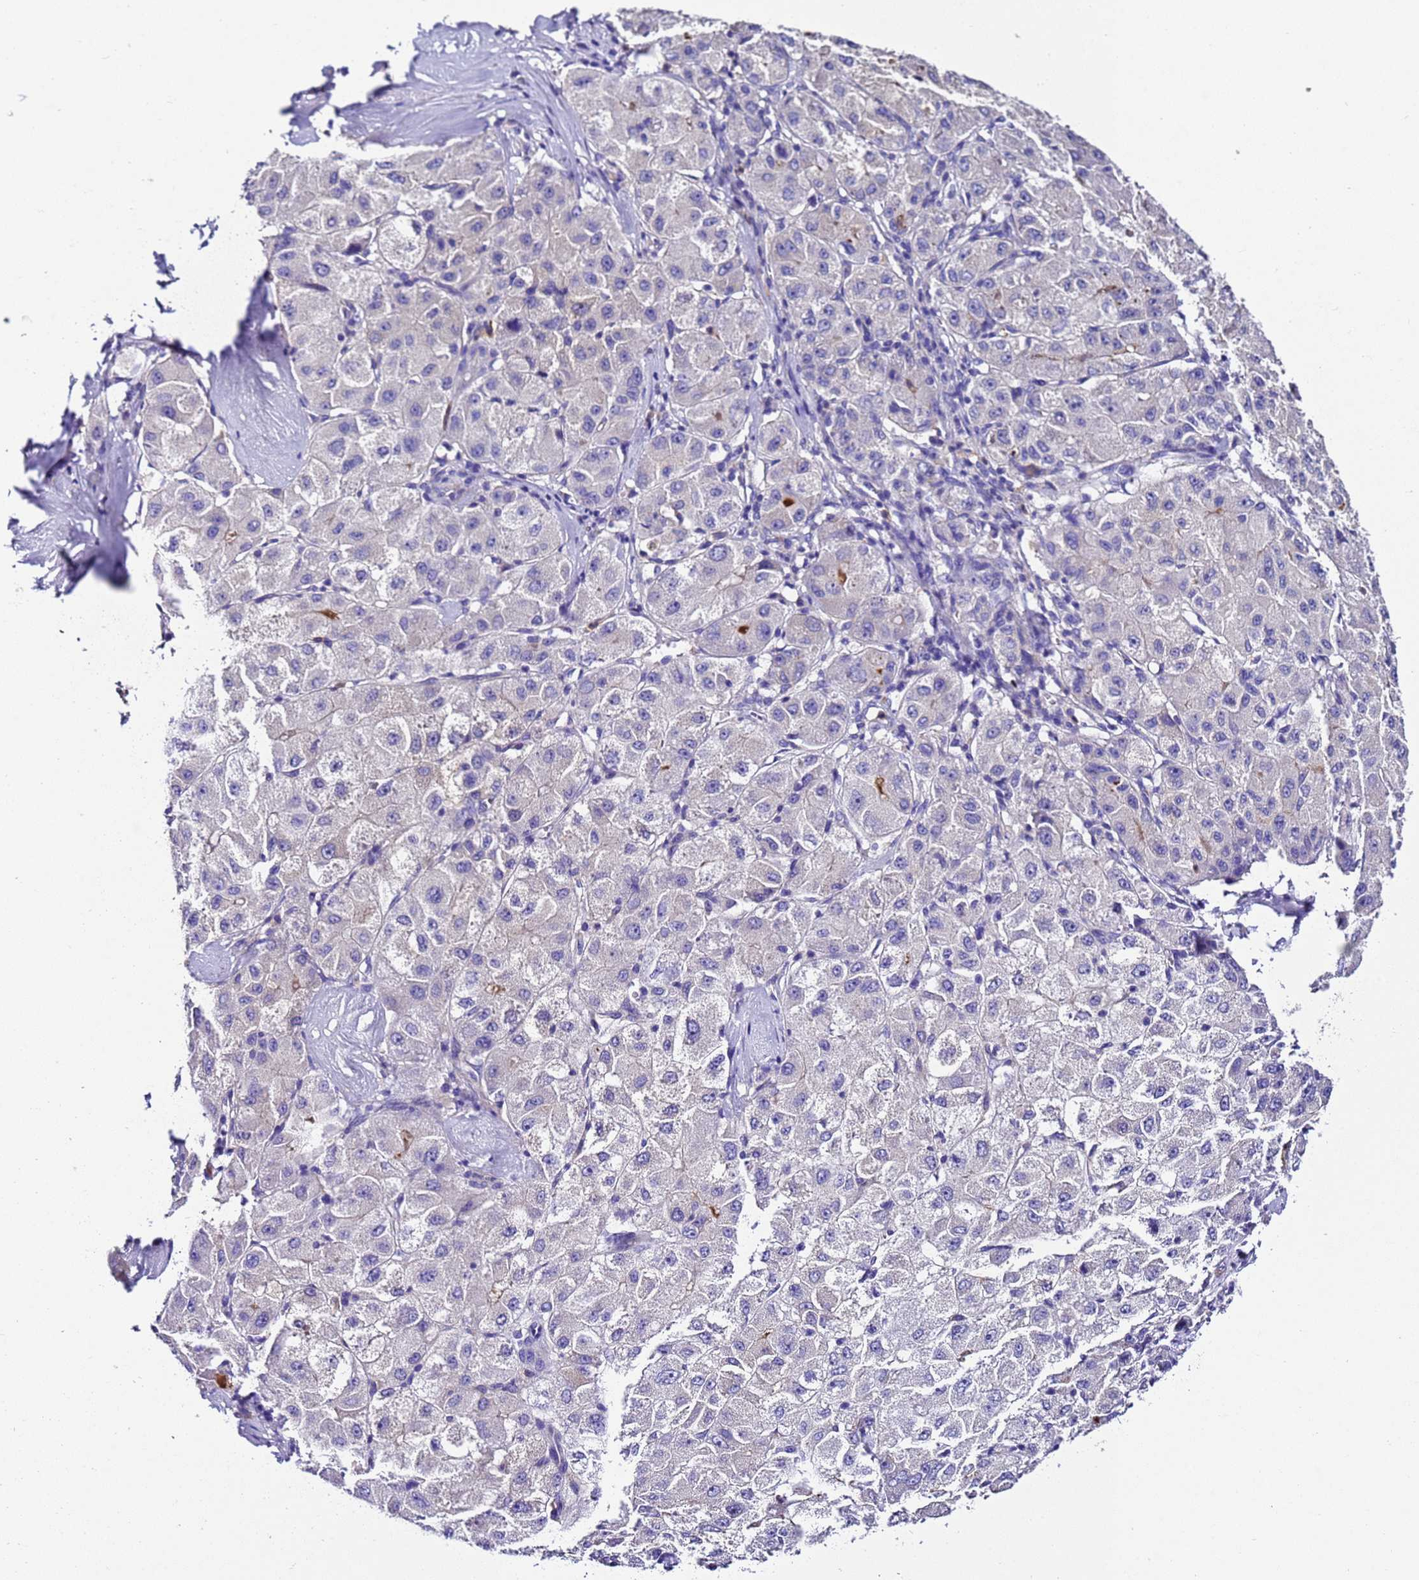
{"staining": {"intensity": "negative", "quantity": "none", "location": "none"}, "tissue": "liver cancer", "cell_type": "Tumor cells", "image_type": "cancer", "snomed": [{"axis": "morphology", "description": "Carcinoma, Hepatocellular, NOS"}, {"axis": "topography", "description": "Liver"}], "caption": "Hepatocellular carcinoma (liver) stained for a protein using immunohistochemistry reveals no staining tumor cells.", "gene": "UGT2A1", "patient": {"sex": "male", "age": 80}}